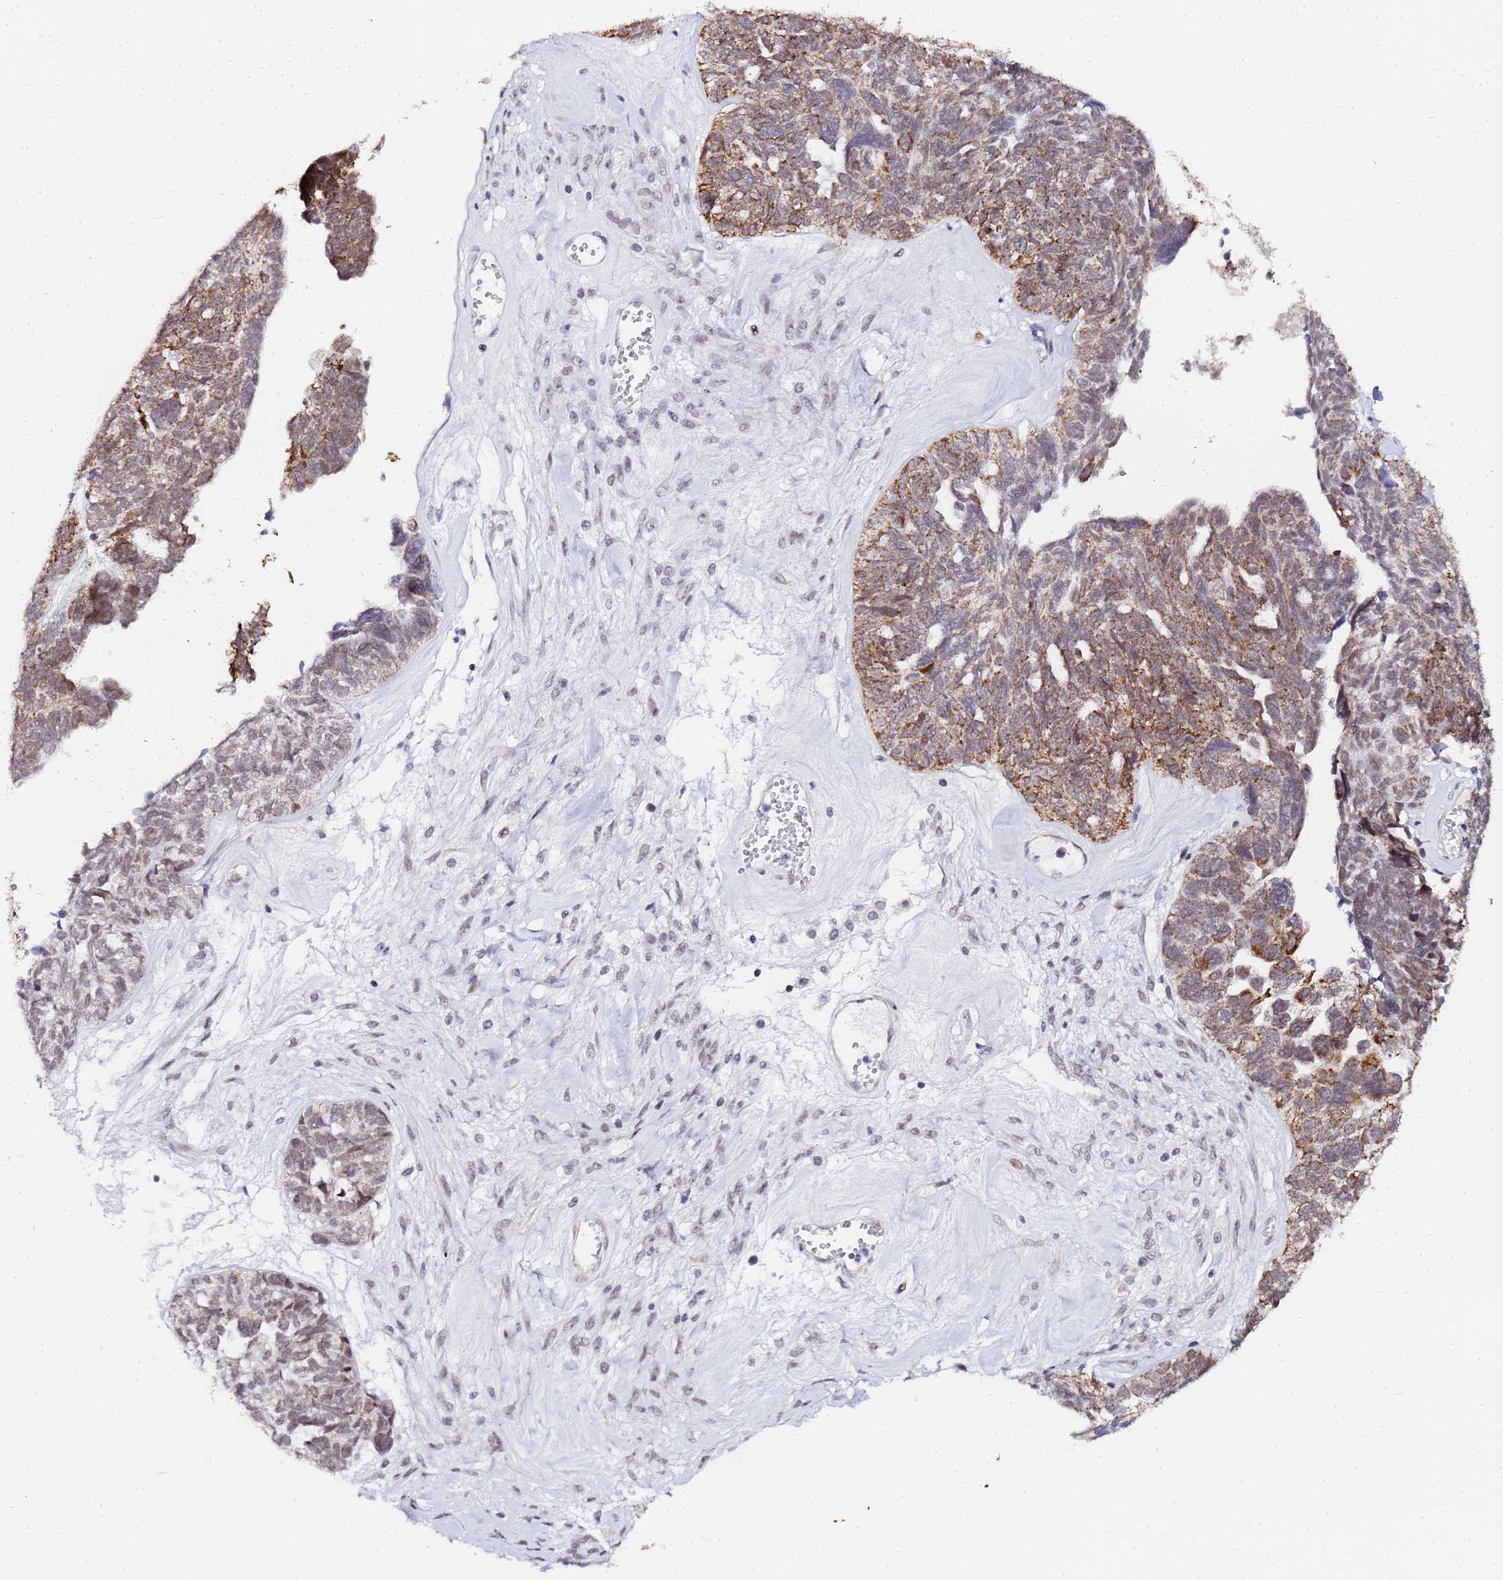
{"staining": {"intensity": "moderate", "quantity": "25%-75%", "location": "cytoplasmic/membranous"}, "tissue": "ovarian cancer", "cell_type": "Tumor cells", "image_type": "cancer", "snomed": [{"axis": "morphology", "description": "Cystadenocarcinoma, serous, NOS"}, {"axis": "topography", "description": "Ovary"}], "caption": "Immunohistochemical staining of human ovarian cancer (serous cystadenocarcinoma) exhibits moderate cytoplasmic/membranous protein positivity in approximately 25%-75% of tumor cells.", "gene": "CKMT1A", "patient": {"sex": "female", "age": 79}}